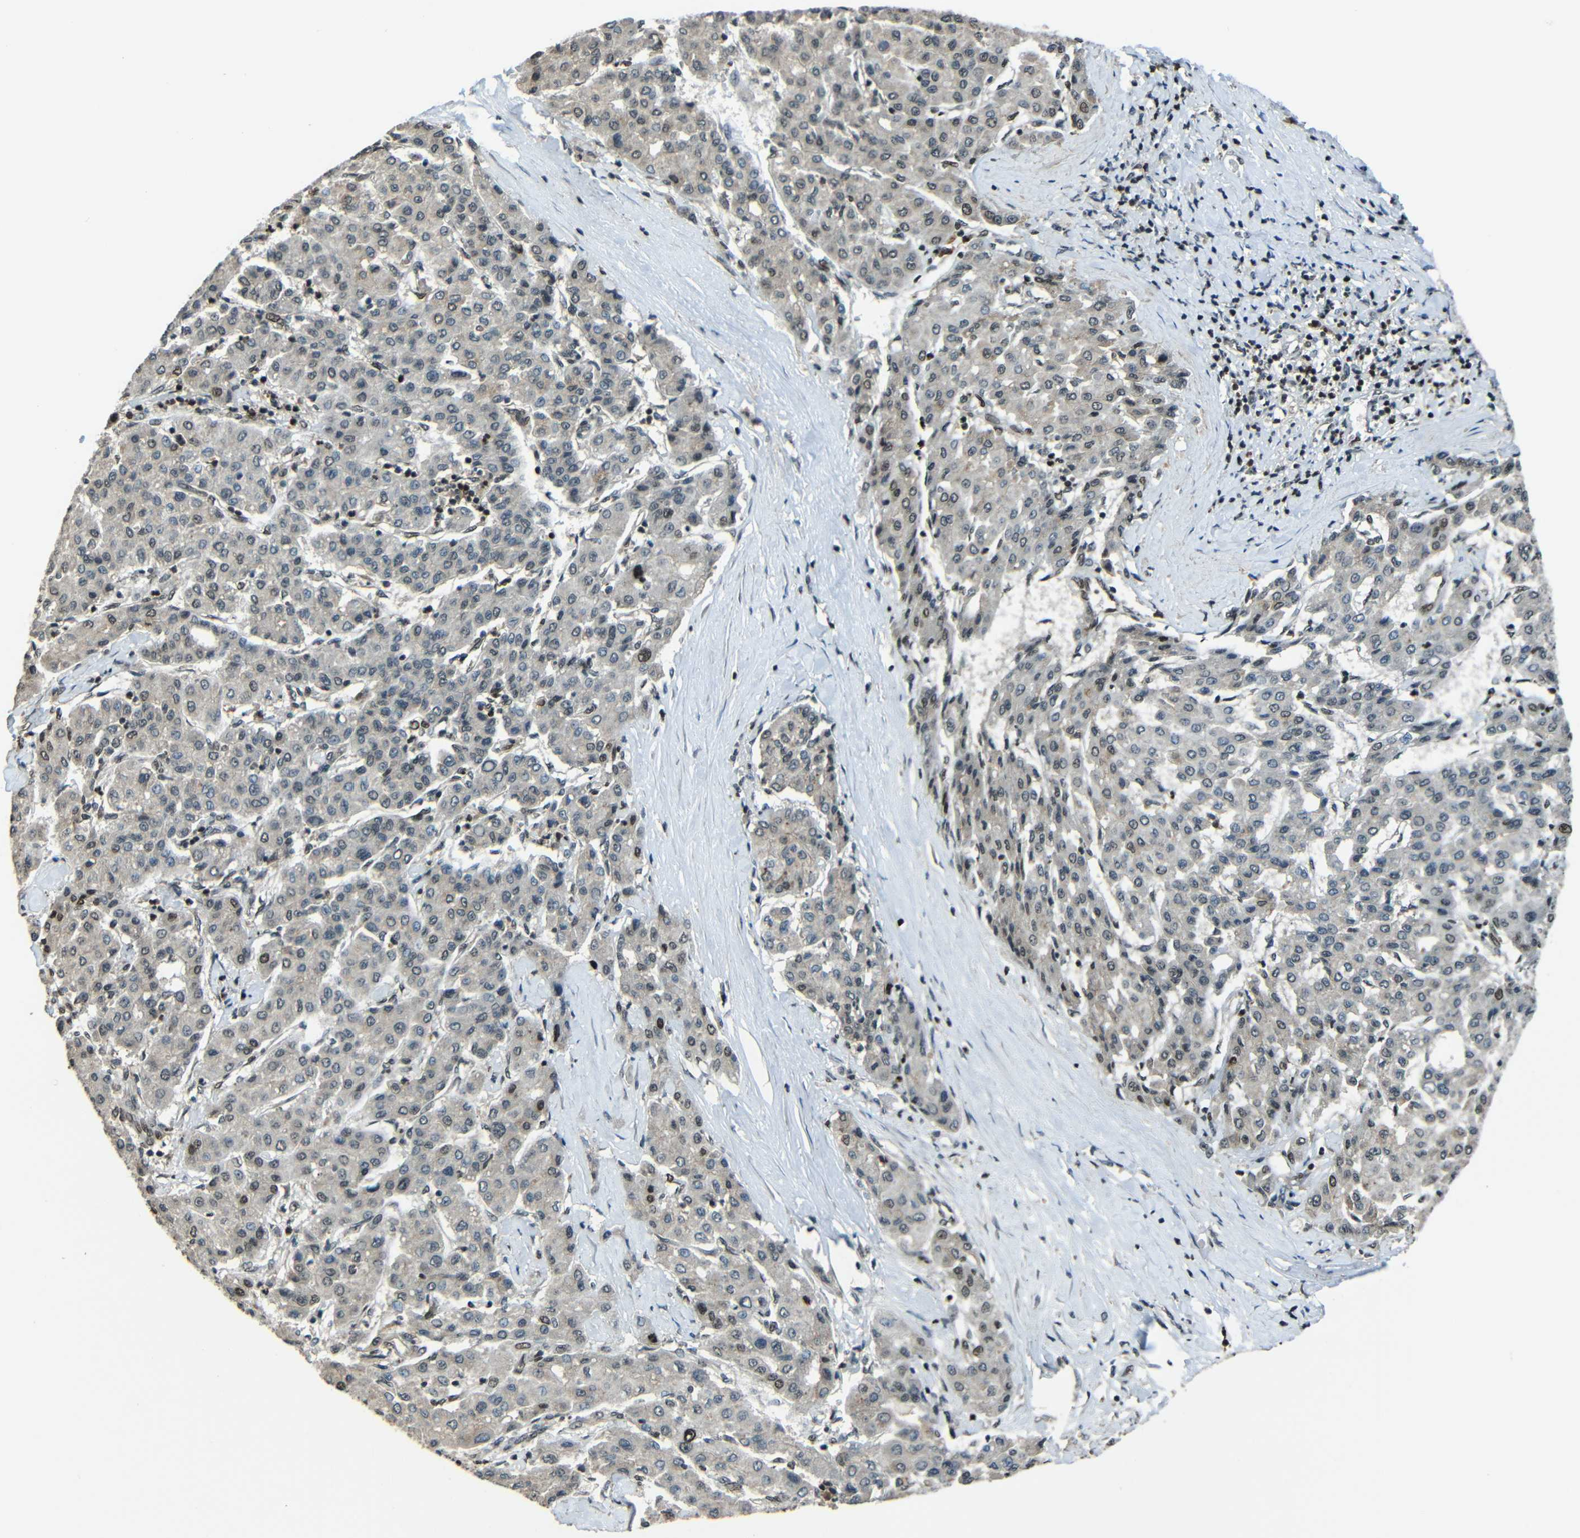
{"staining": {"intensity": "weak", "quantity": ">75%", "location": "cytoplasmic/membranous,nuclear"}, "tissue": "liver cancer", "cell_type": "Tumor cells", "image_type": "cancer", "snomed": [{"axis": "morphology", "description": "Carcinoma, Hepatocellular, NOS"}, {"axis": "topography", "description": "Liver"}], "caption": "Liver hepatocellular carcinoma stained with immunohistochemistry (IHC) demonstrates weak cytoplasmic/membranous and nuclear staining in approximately >75% of tumor cells. (Brightfield microscopy of DAB IHC at high magnification).", "gene": "PSIP1", "patient": {"sex": "male", "age": 65}}